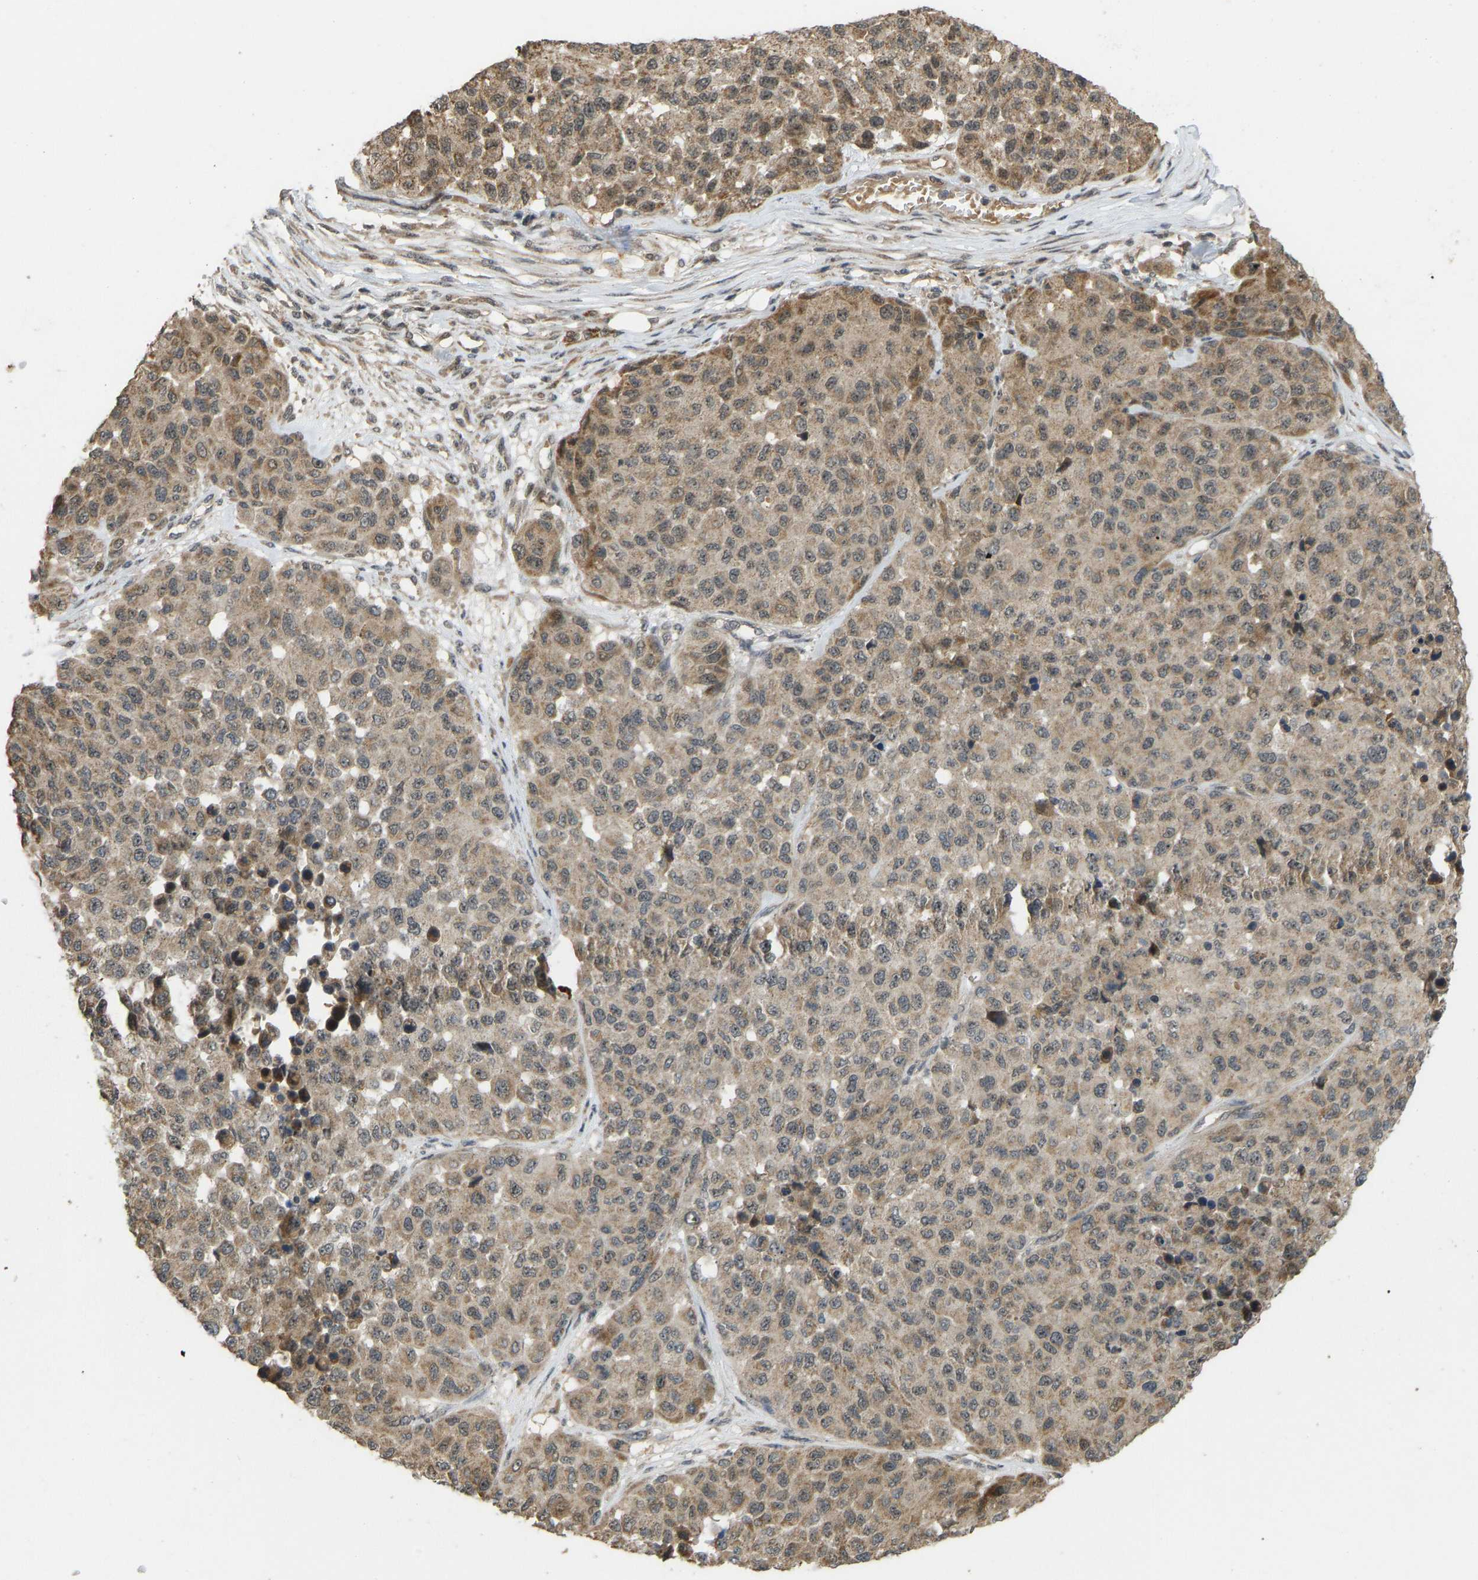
{"staining": {"intensity": "moderate", "quantity": ">75%", "location": "cytoplasmic/membranous"}, "tissue": "melanoma", "cell_type": "Tumor cells", "image_type": "cancer", "snomed": [{"axis": "morphology", "description": "Malignant melanoma, NOS"}, {"axis": "topography", "description": "Skin"}], "caption": "Protein expression analysis of malignant melanoma reveals moderate cytoplasmic/membranous expression in approximately >75% of tumor cells.", "gene": "ACADS", "patient": {"sex": "male", "age": 62}}